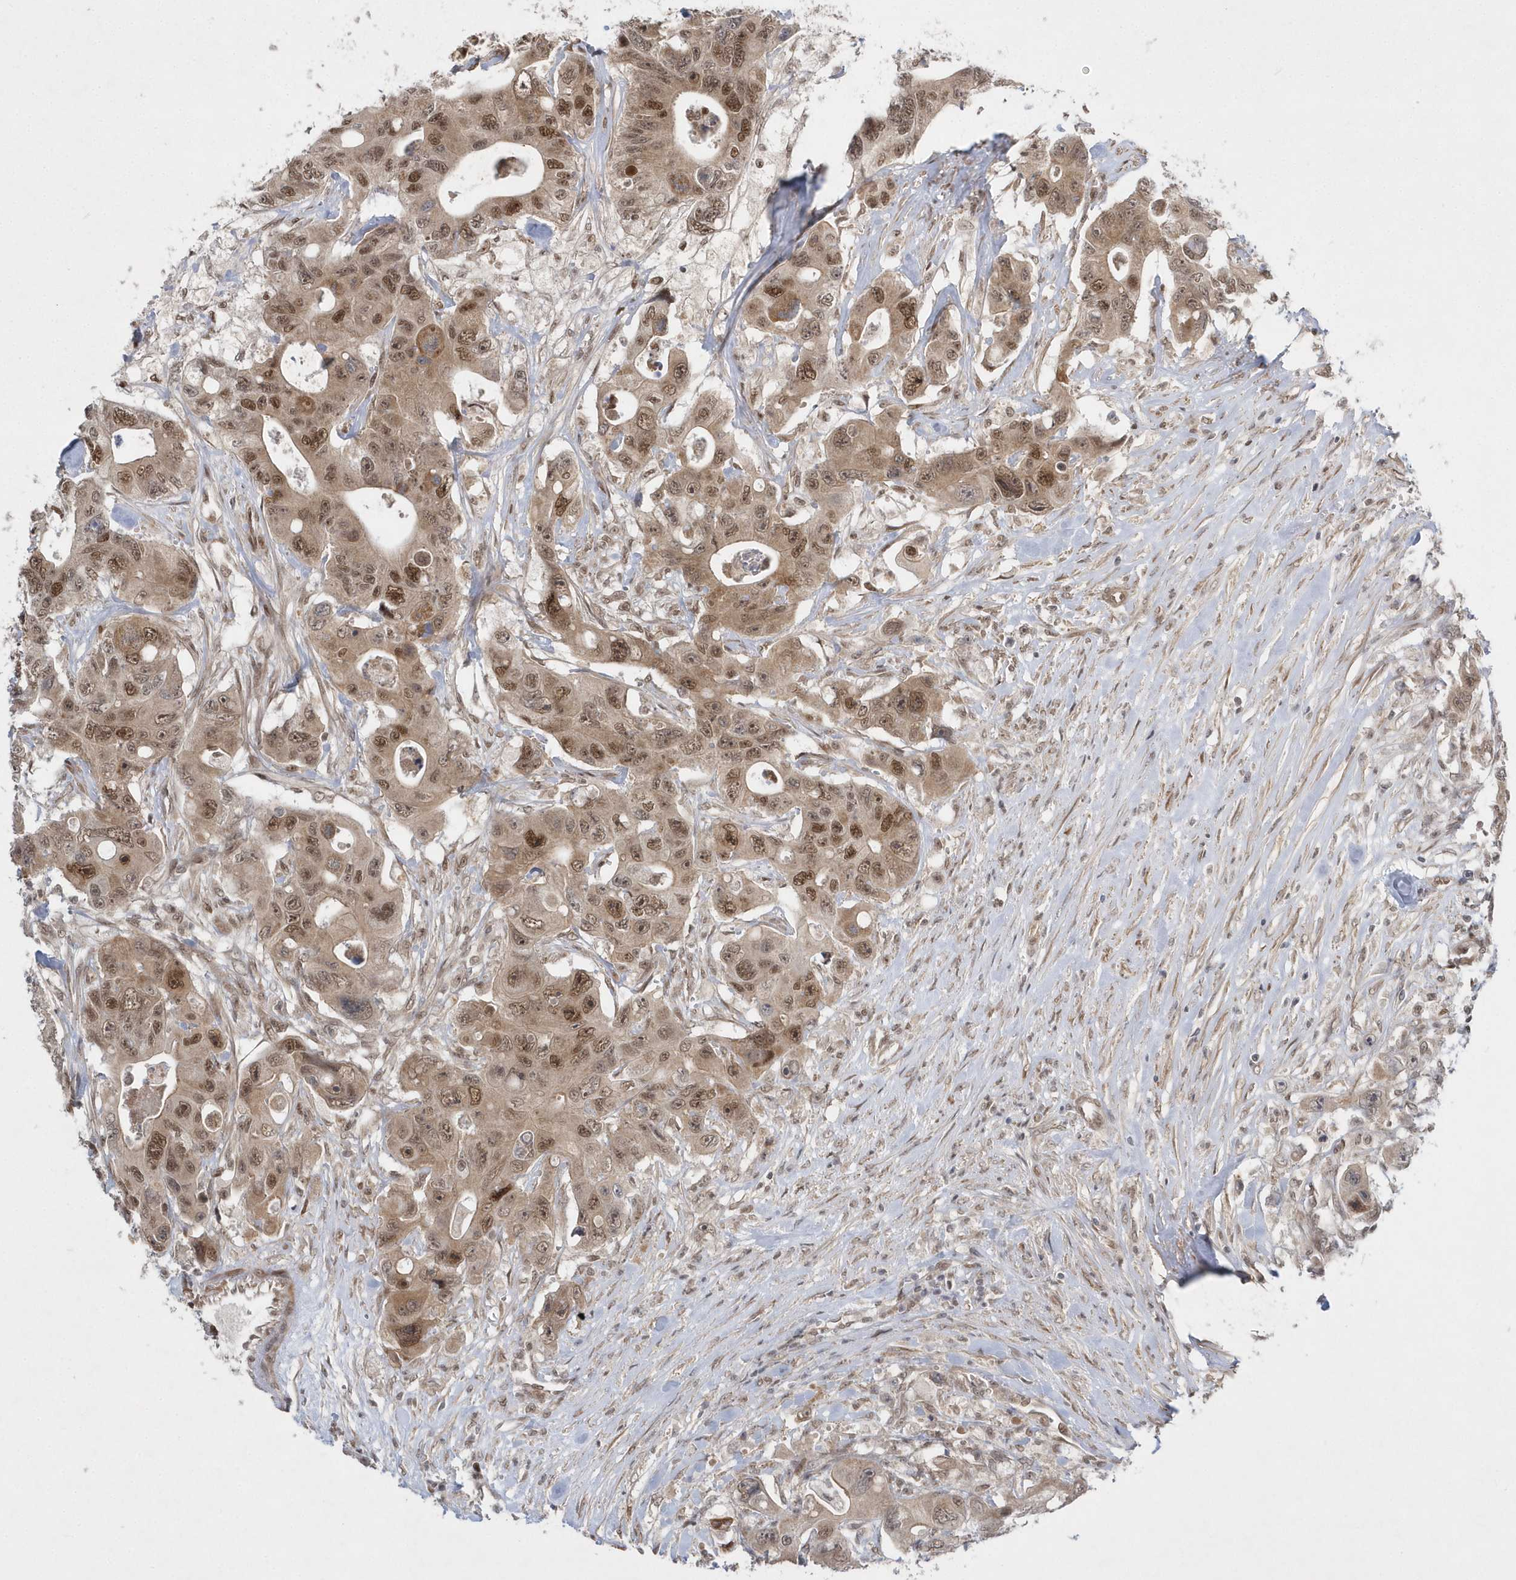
{"staining": {"intensity": "moderate", "quantity": ">75%", "location": "cytoplasmic/membranous,nuclear"}, "tissue": "colorectal cancer", "cell_type": "Tumor cells", "image_type": "cancer", "snomed": [{"axis": "morphology", "description": "Adenocarcinoma, NOS"}, {"axis": "topography", "description": "Colon"}], "caption": "DAB immunohistochemical staining of adenocarcinoma (colorectal) reveals moderate cytoplasmic/membranous and nuclear protein staining in approximately >75% of tumor cells.", "gene": "MXI1", "patient": {"sex": "female", "age": 46}}